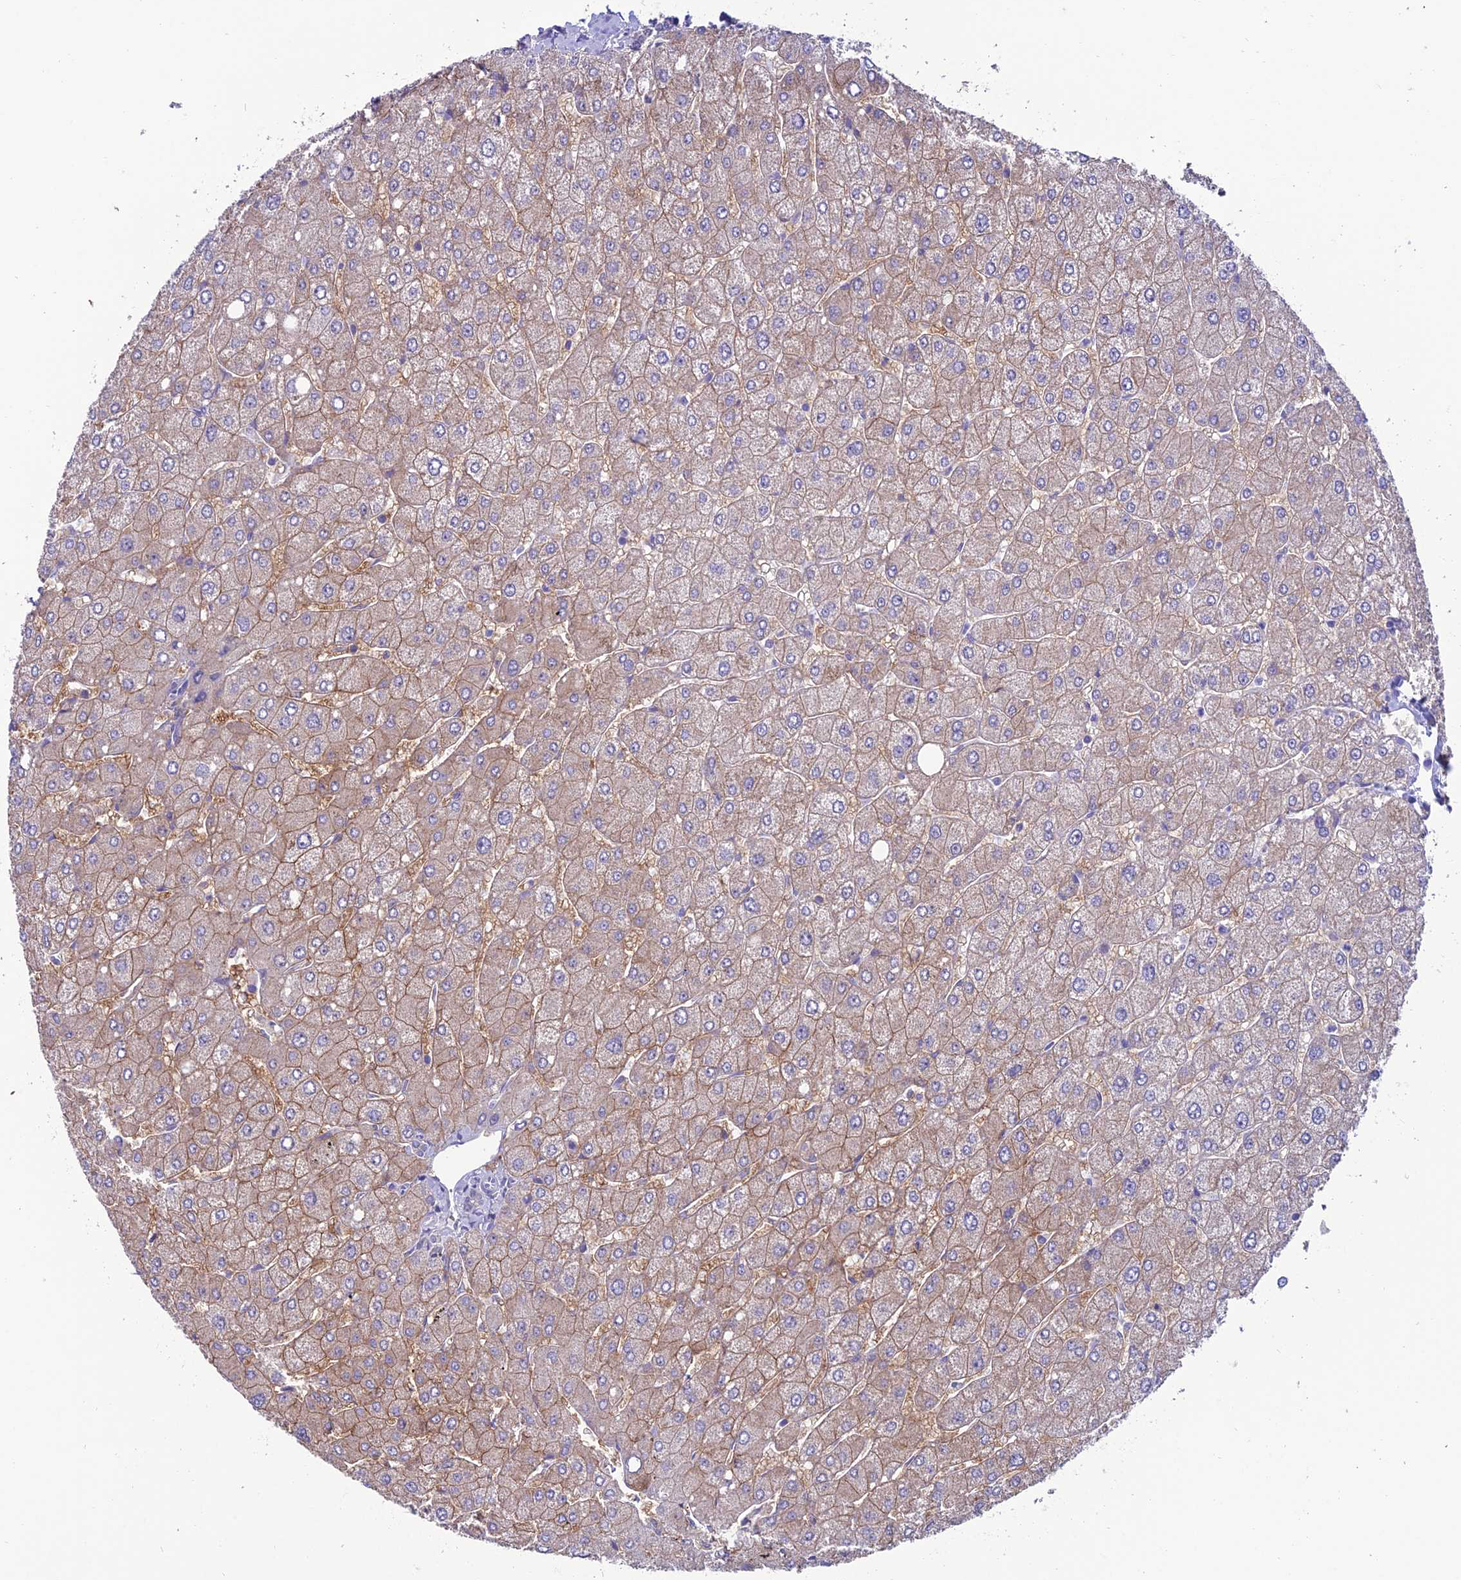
{"staining": {"intensity": "weak", "quantity": "<25%", "location": "cytoplasmic/membranous"}, "tissue": "liver", "cell_type": "Cholangiocytes", "image_type": "normal", "snomed": [{"axis": "morphology", "description": "Normal tissue, NOS"}, {"axis": "topography", "description": "Liver"}], "caption": "The micrograph displays no significant staining in cholangiocytes of liver. (Immunohistochemistry, brightfield microscopy, high magnification).", "gene": "SLC10A1", "patient": {"sex": "male", "age": 55}}